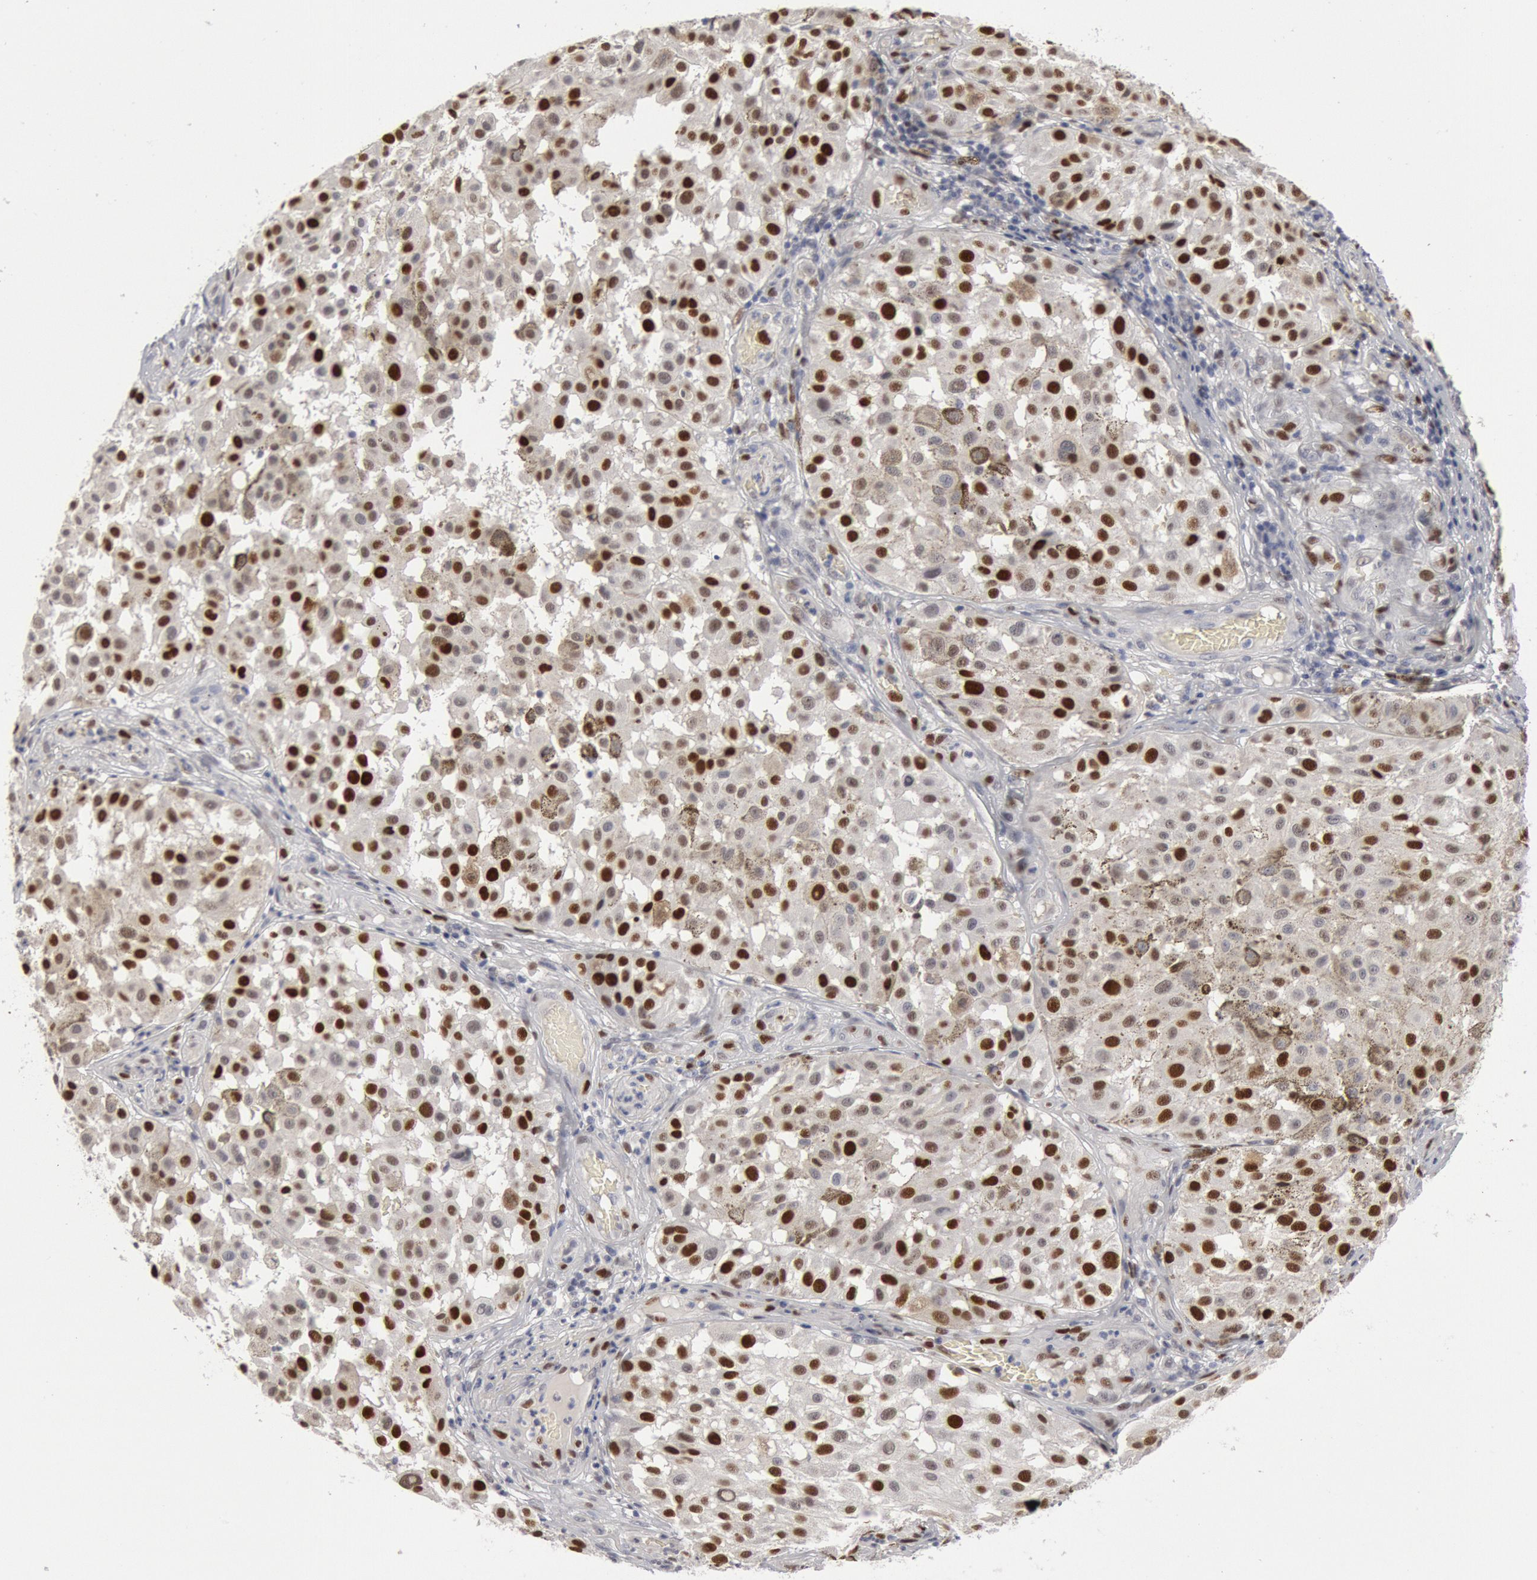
{"staining": {"intensity": "strong", "quantity": "25%-75%", "location": "nuclear"}, "tissue": "melanoma", "cell_type": "Tumor cells", "image_type": "cancer", "snomed": [{"axis": "morphology", "description": "Malignant melanoma, NOS"}, {"axis": "topography", "description": "Skin"}], "caption": "An IHC image of neoplastic tissue is shown. Protein staining in brown highlights strong nuclear positivity in malignant melanoma within tumor cells. The staining was performed using DAB (3,3'-diaminobenzidine), with brown indicating positive protein expression. Nuclei are stained blue with hematoxylin.", "gene": "WDHD1", "patient": {"sex": "female", "age": 64}}